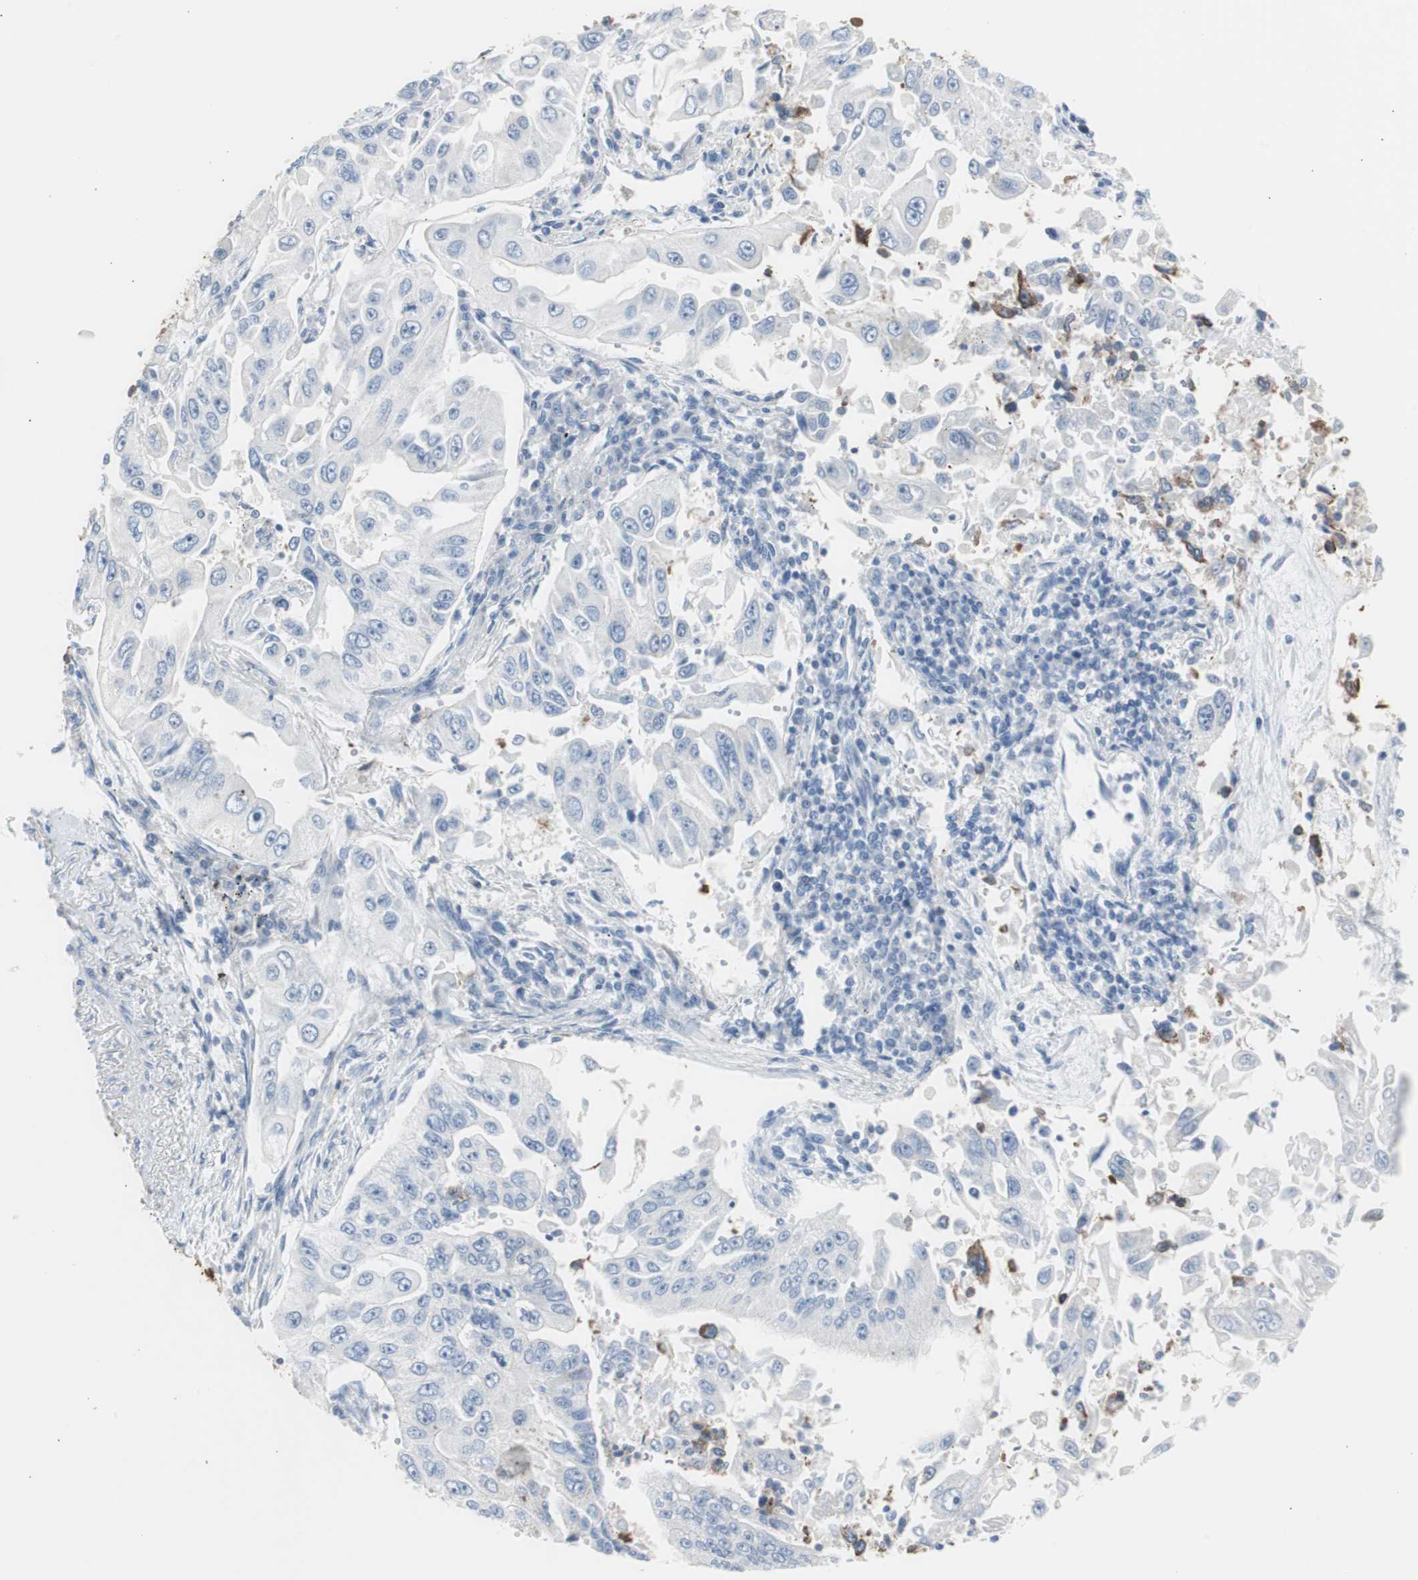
{"staining": {"intensity": "negative", "quantity": "none", "location": "none"}, "tissue": "lung cancer", "cell_type": "Tumor cells", "image_type": "cancer", "snomed": [{"axis": "morphology", "description": "Adenocarcinoma, NOS"}, {"axis": "topography", "description": "Lung"}], "caption": "There is no significant staining in tumor cells of lung cancer.", "gene": "S100A7", "patient": {"sex": "male", "age": 84}}